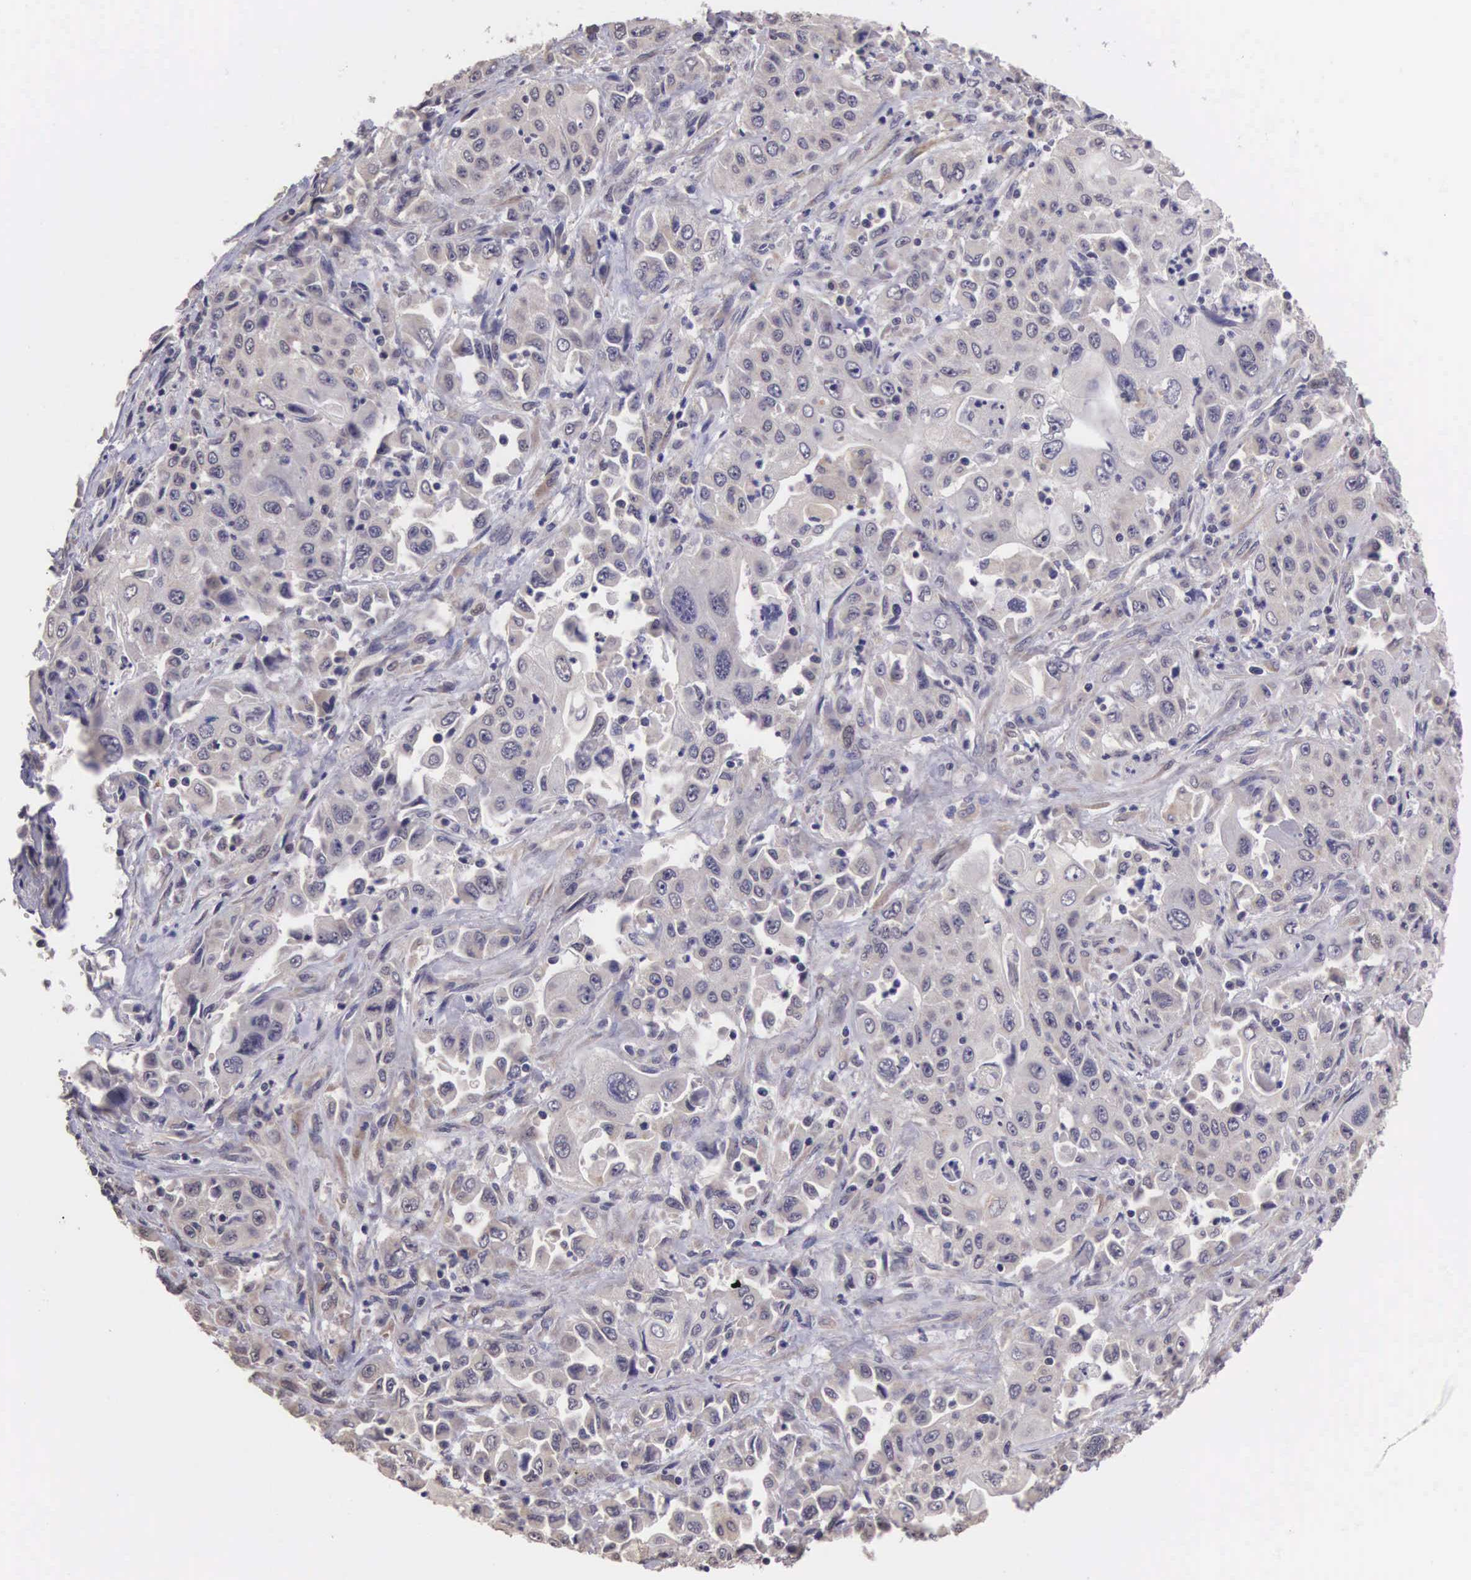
{"staining": {"intensity": "weak", "quantity": "<25%", "location": "cytoplasmic/membranous"}, "tissue": "pancreatic cancer", "cell_type": "Tumor cells", "image_type": "cancer", "snomed": [{"axis": "morphology", "description": "Adenocarcinoma, NOS"}, {"axis": "topography", "description": "Pancreas"}], "caption": "Tumor cells show no significant protein expression in pancreatic cancer (adenocarcinoma).", "gene": "CDC45", "patient": {"sex": "male", "age": 70}}